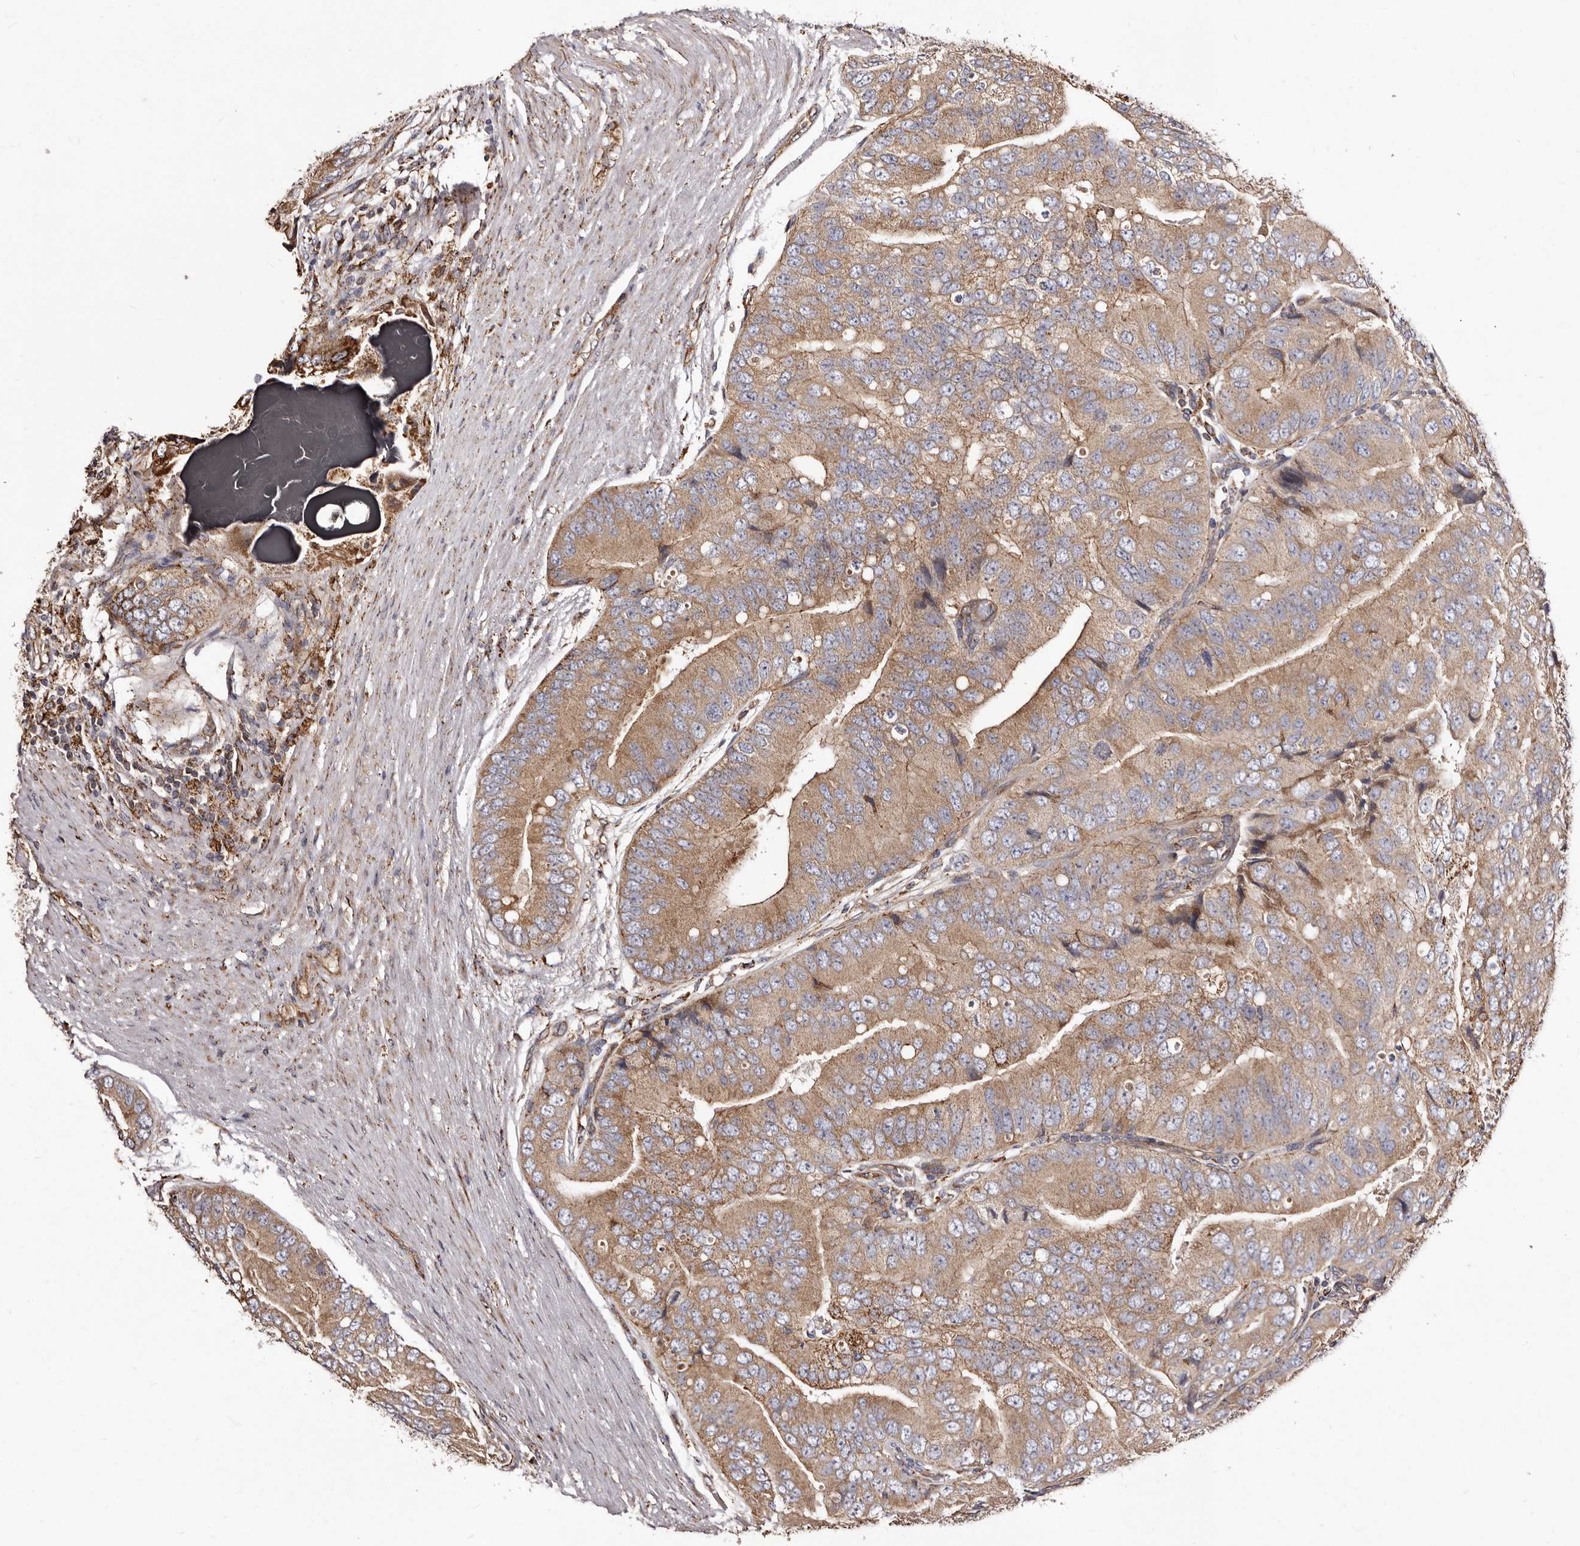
{"staining": {"intensity": "moderate", "quantity": ">75%", "location": "cytoplasmic/membranous"}, "tissue": "prostate cancer", "cell_type": "Tumor cells", "image_type": "cancer", "snomed": [{"axis": "morphology", "description": "Adenocarcinoma, High grade"}, {"axis": "topography", "description": "Prostate"}], "caption": "A micrograph of high-grade adenocarcinoma (prostate) stained for a protein exhibits moderate cytoplasmic/membranous brown staining in tumor cells.", "gene": "LUZP1", "patient": {"sex": "male", "age": 70}}